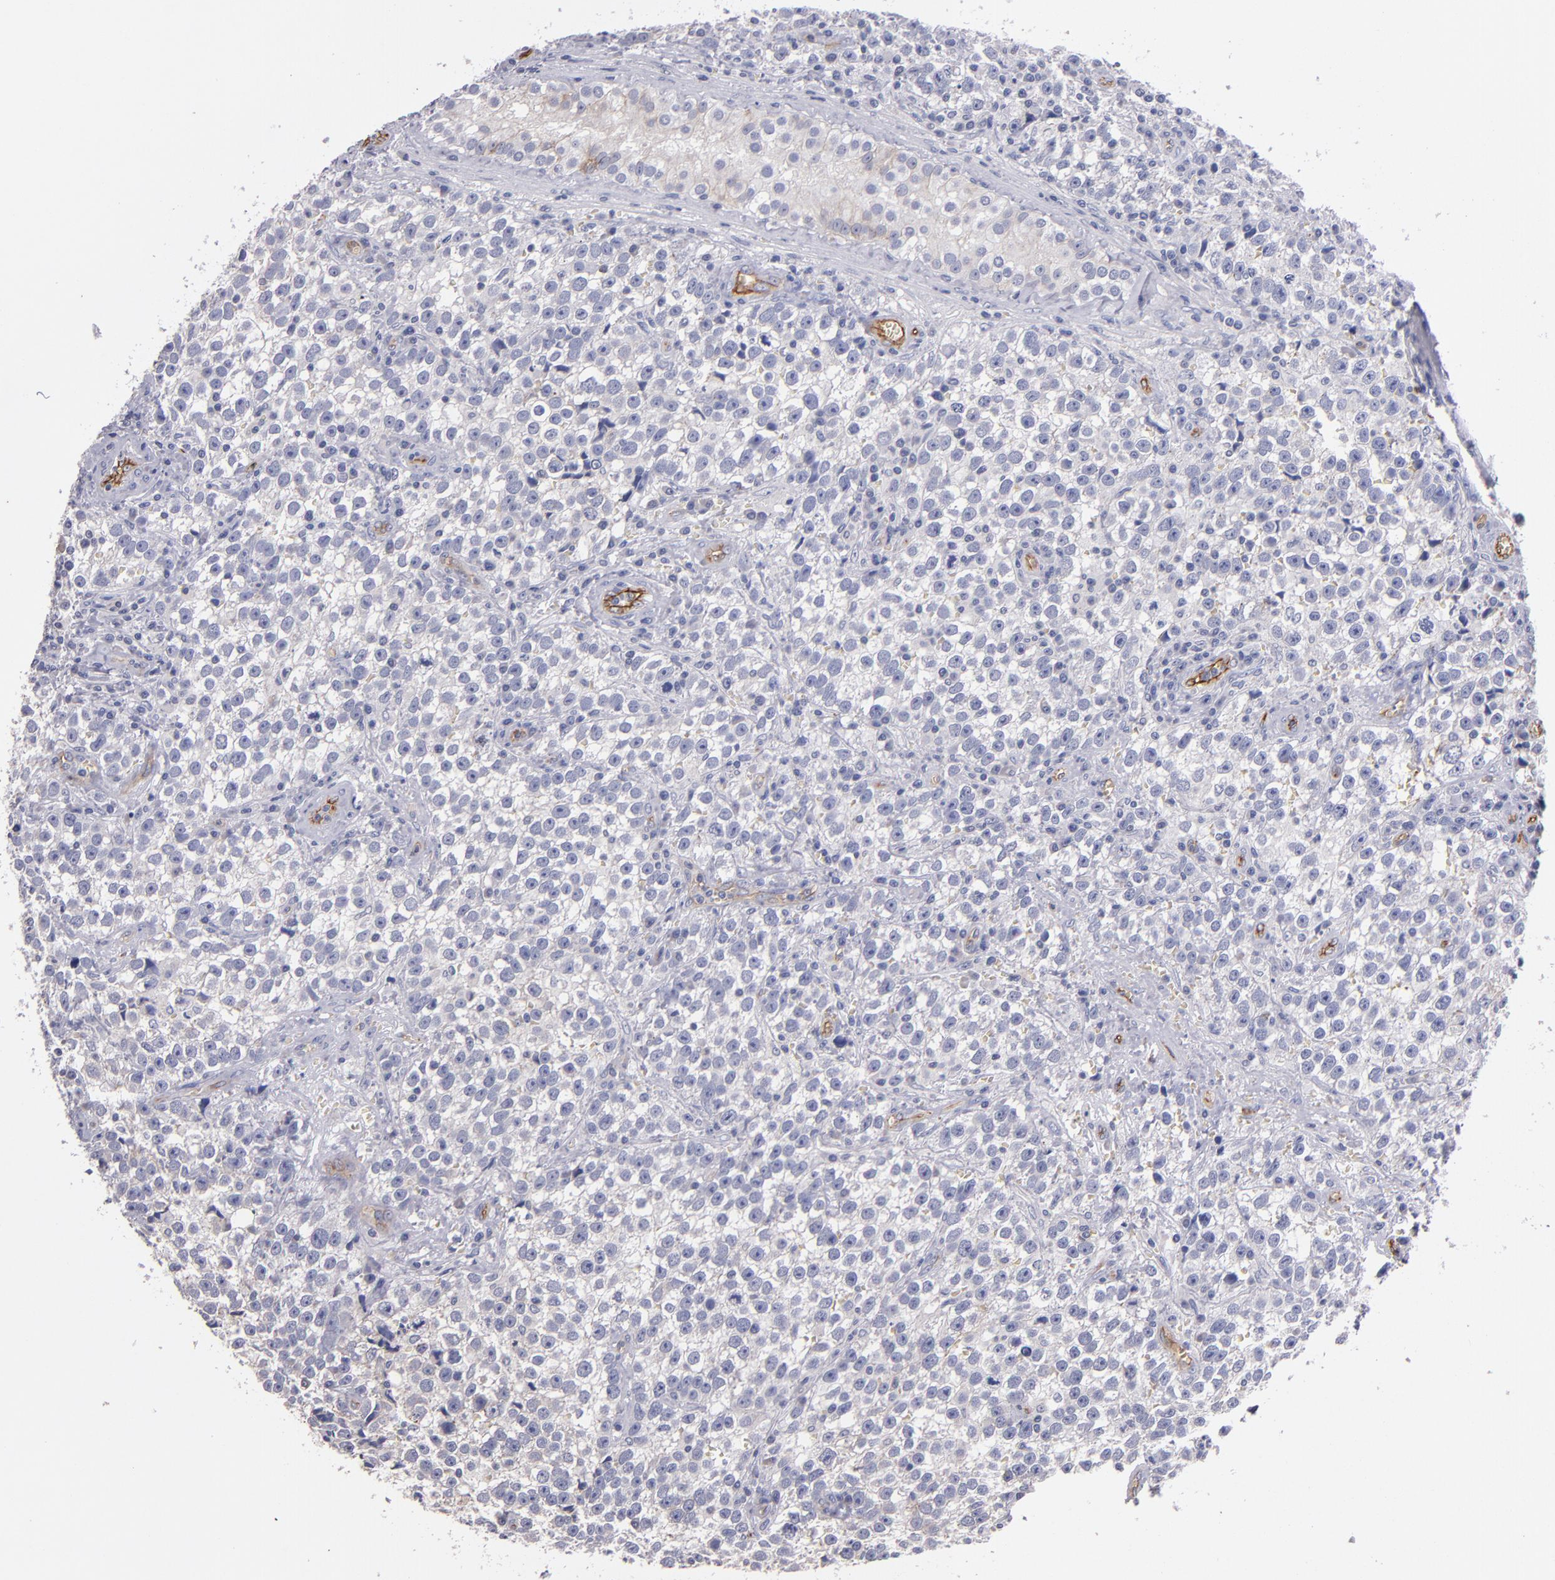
{"staining": {"intensity": "weak", "quantity": "<25%", "location": "cytoplasmic/membranous"}, "tissue": "testis cancer", "cell_type": "Tumor cells", "image_type": "cancer", "snomed": [{"axis": "morphology", "description": "Seminoma, NOS"}, {"axis": "topography", "description": "Testis"}], "caption": "Testis cancer (seminoma) stained for a protein using IHC demonstrates no expression tumor cells.", "gene": "CLDN5", "patient": {"sex": "male", "age": 38}}